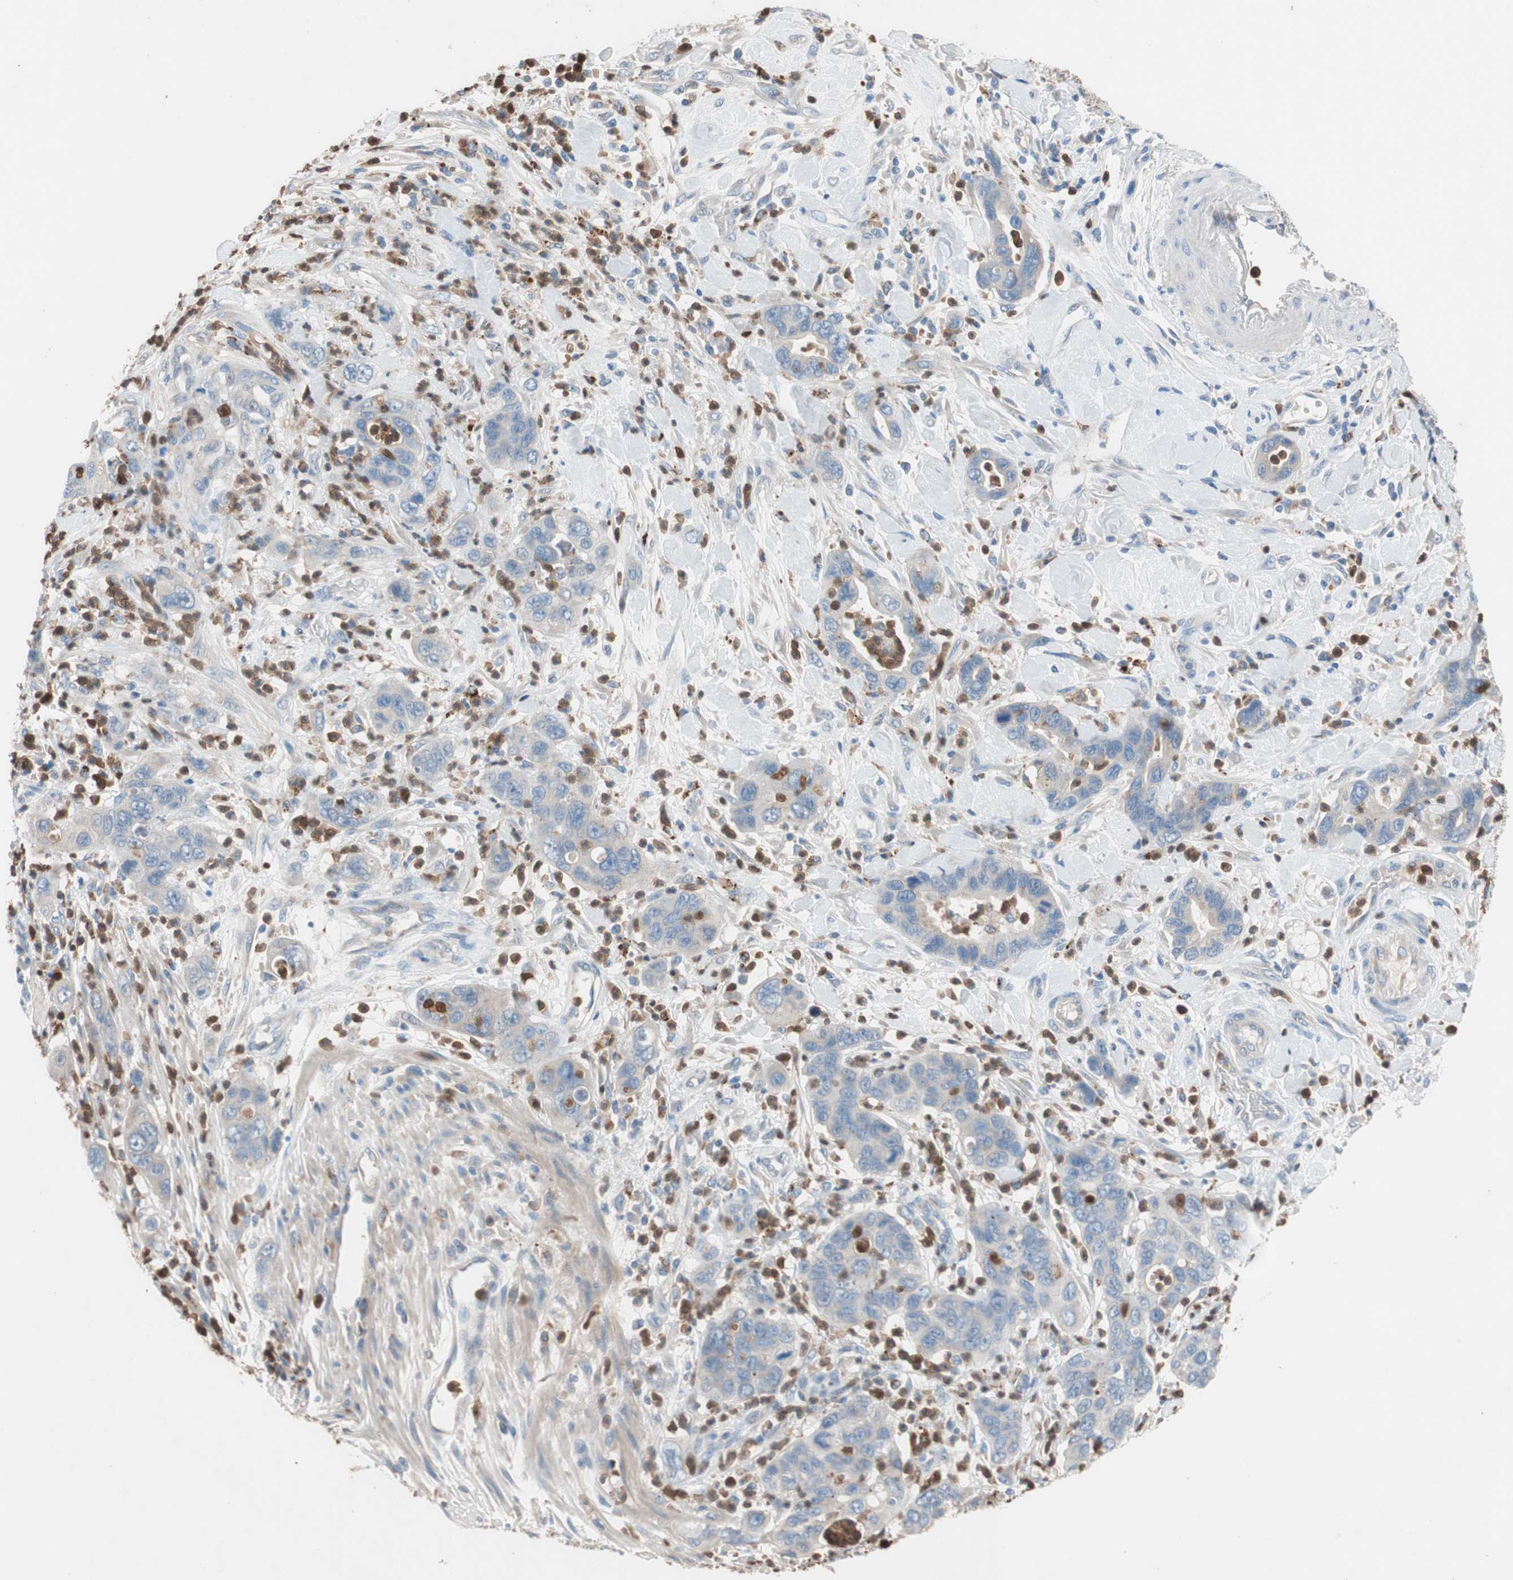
{"staining": {"intensity": "weak", "quantity": "25%-75%", "location": "cytoplasmic/membranous"}, "tissue": "pancreatic cancer", "cell_type": "Tumor cells", "image_type": "cancer", "snomed": [{"axis": "morphology", "description": "Adenocarcinoma, NOS"}, {"axis": "topography", "description": "Pancreas"}], "caption": "High-power microscopy captured an immunohistochemistry image of pancreatic cancer (adenocarcinoma), revealing weak cytoplasmic/membranous expression in approximately 25%-75% of tumor cells. The staining is performed using DAB (3,3'-diaminobenzidine) brown chromogen to label protein expression. The nuclei are counter-stained blue using hematoxylin.", "gene": "CLEC4D", "patient": {"sex": "female", "age": 71}}